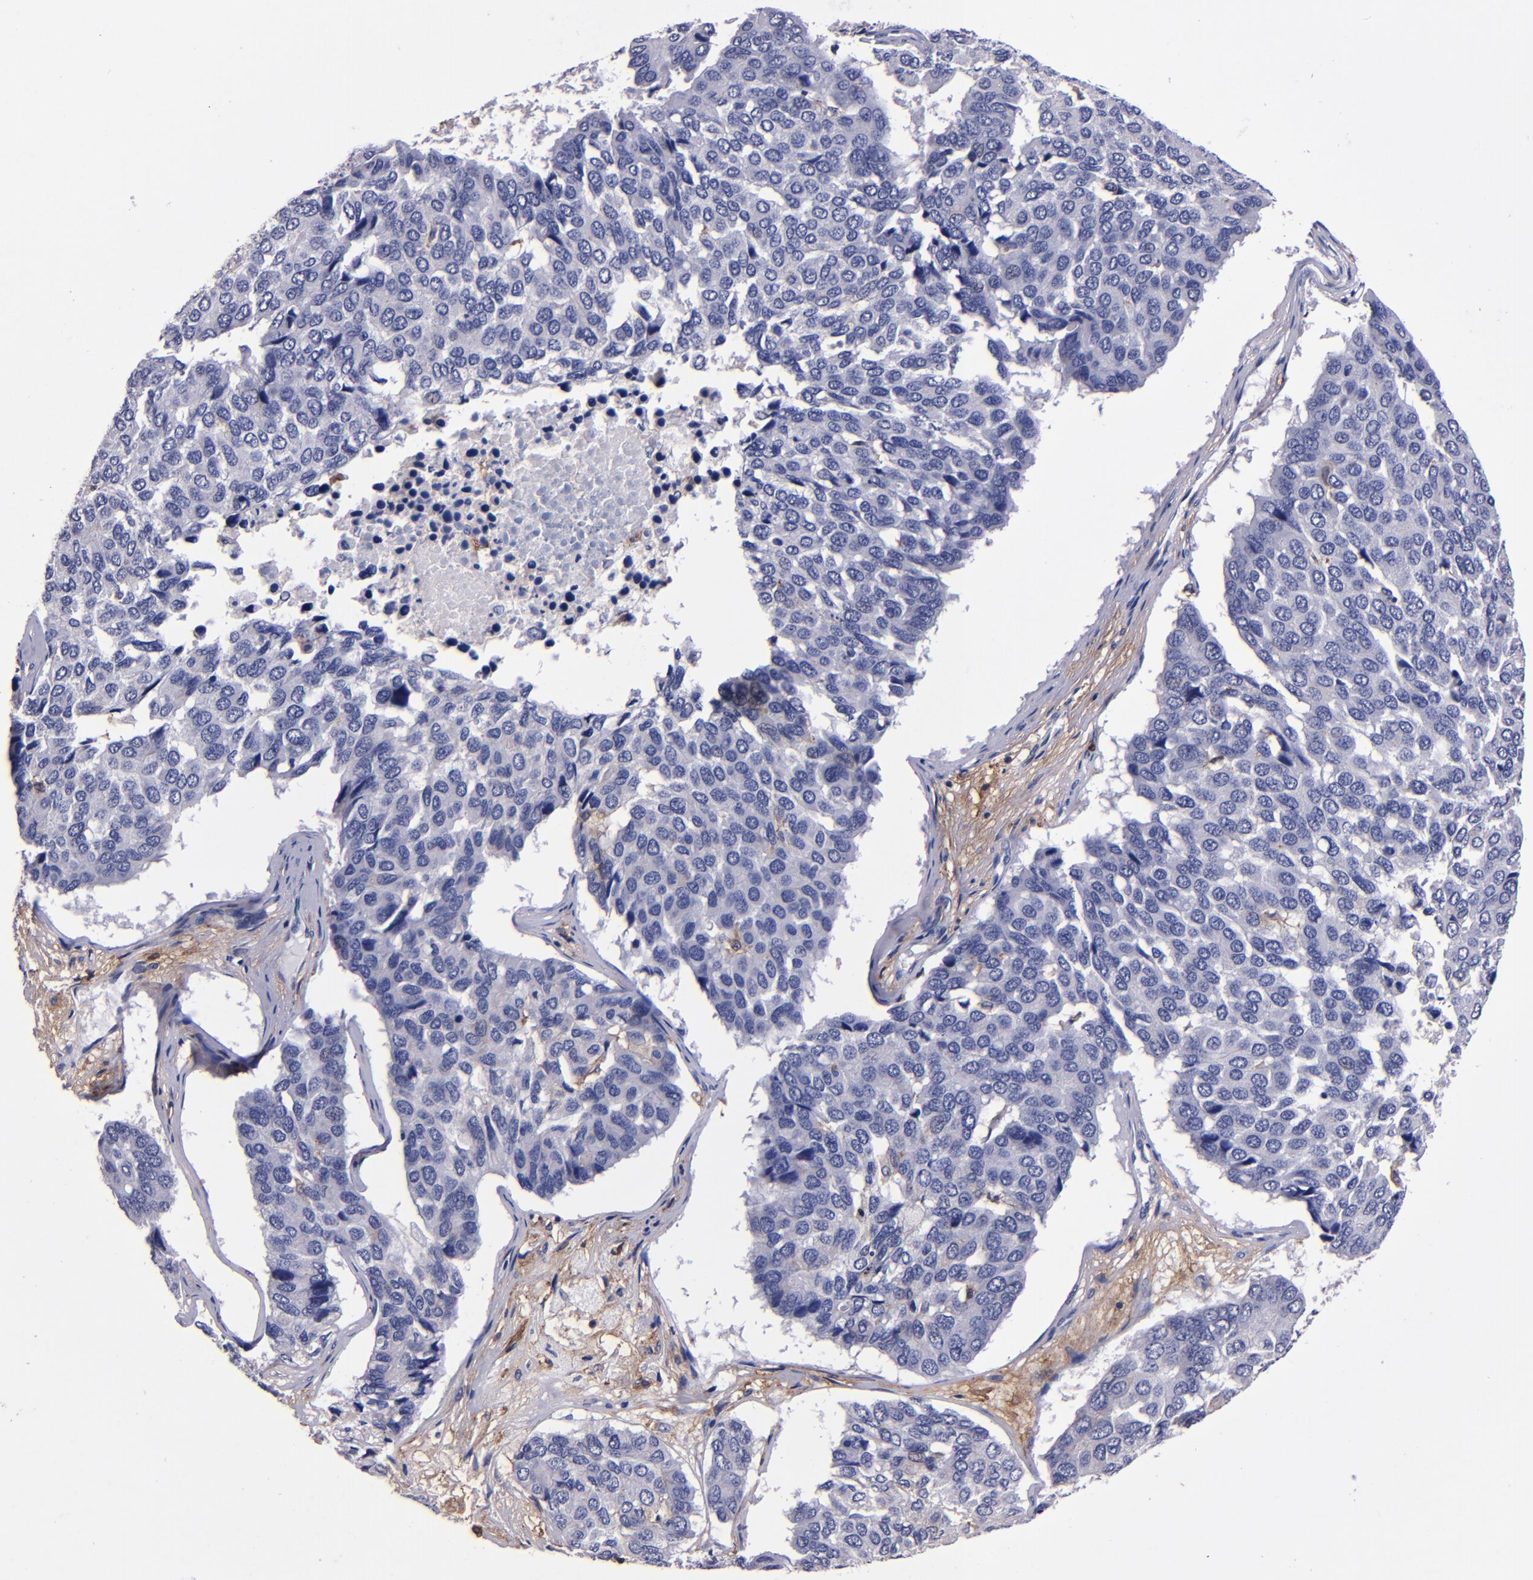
{"staining": {"intensity": "negative", "quantity": "none", "location": "none"}, "tissue": "pancreatic cancer", "cell_type": "Tumor cells", "image_type": "cancer", "snomed": [{"axis": "morphology", "description": "Adenocarcinoma, NOS"}, {"axis": "topography", "description": "Pancreas"}], "caption": "Immunohistochemical staining of pancreatic cancer (adenocarcinoma) demonstrates no significant positivity in tumor cells.", "gene": "SIRPA", "patient": {"sex": "male", "age": 50}}